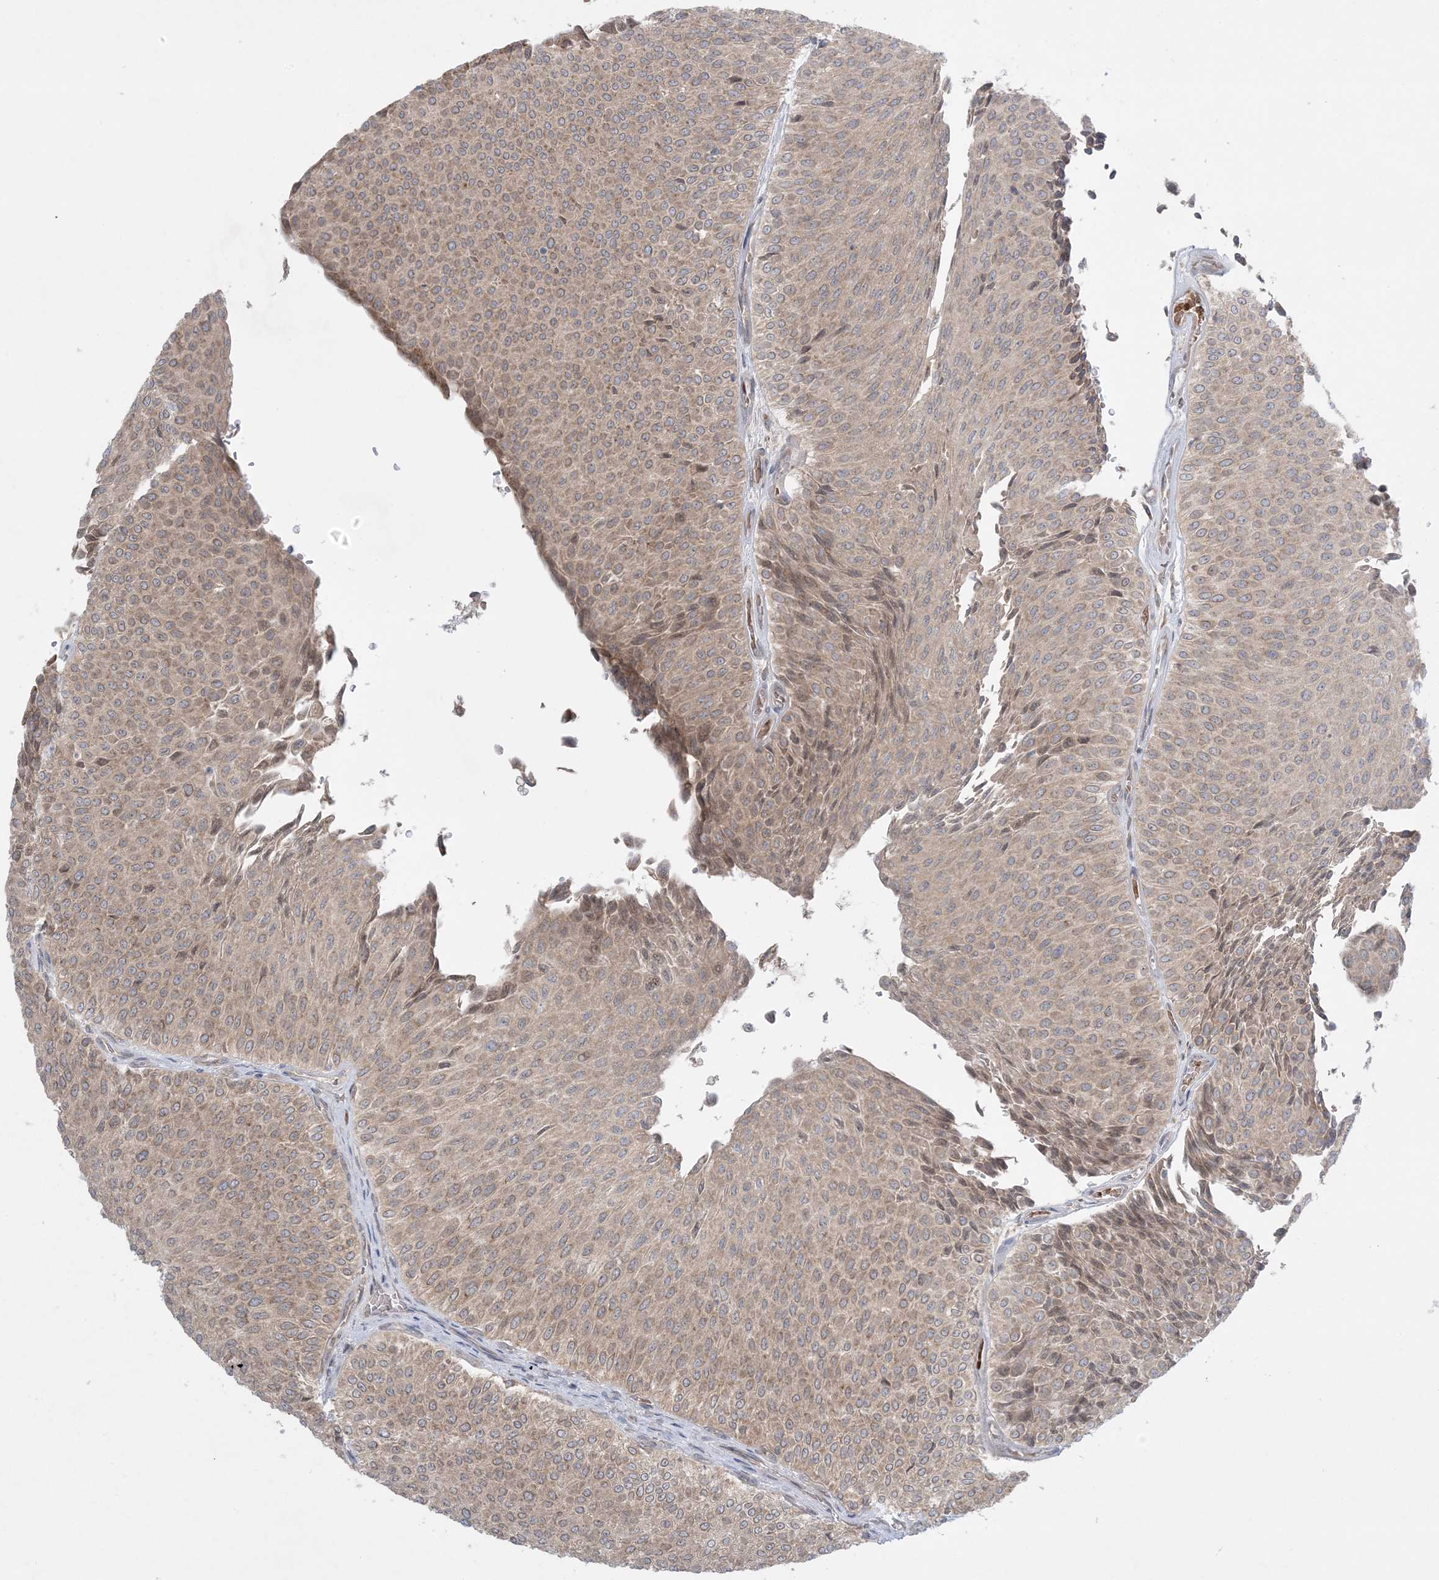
{"staining": {"intensity": "moderate", "quantity": ">75%", "location": "cytoplasmic/membranous"}, "tissue": "urothelial cancer", "cell_type": "Tumor cells", "image_type": "cancer", "snomed": [{"axis": "morphology", "description": "Urothelial carcinoma, Low grade"}, {"axis": "topography", "description": "Urinary bladder"}], "caption": "Immunohistochemistry (IHC) (DAB) staining of urothelial carcinoma (low-grade) exhibits moderate cytoplasmic/membranous protein staining in about >75% of tumor cells. The protein of interest is shown in brown color, while the nuclei are stained blue.", "gene": "MMGT1", "patient": {"sex": "male", "age": 78}}